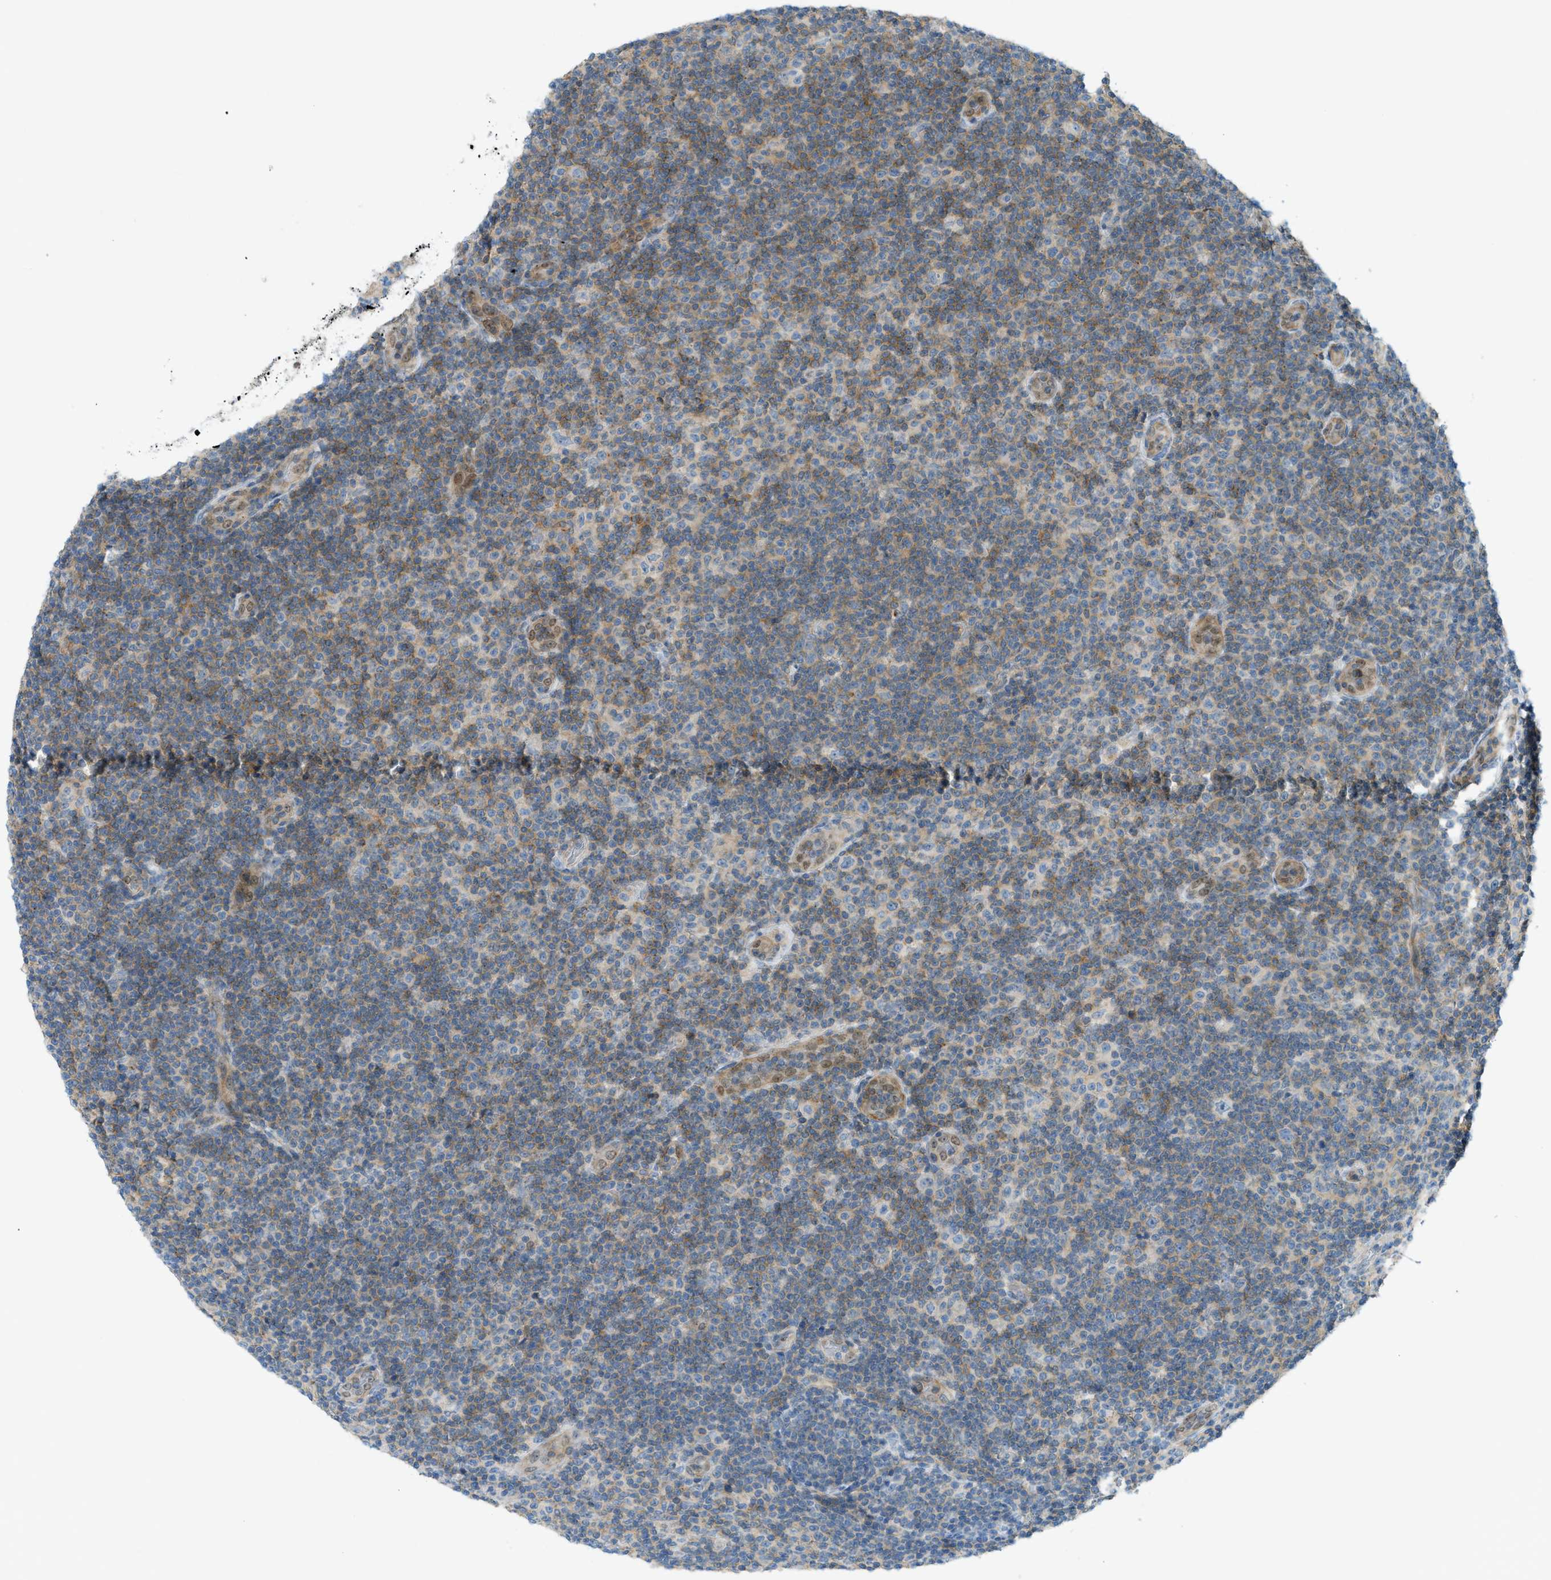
{"staining": {"intensity": "moderate", "quantity": "25%-75%", "location": "cytoplasmic/membranous"}, "tissue": "lymphoma", "cell_type": "Tumor cells", "image_type": "cancer", "snomed": [{"axis": "morphology", "description": "Malignant lymphoma, non-Hodgkin's type, Low grade"}, {"axis": "topography", "description": "Lymph node"}], "caption": "Tumor cells demonstrate moderate cytoplasmic/membranous staining in approximately 25%-75% of cells in lymphoma.", "gene": "GRK6", "patient": {"sex": "male", "age": 83}}